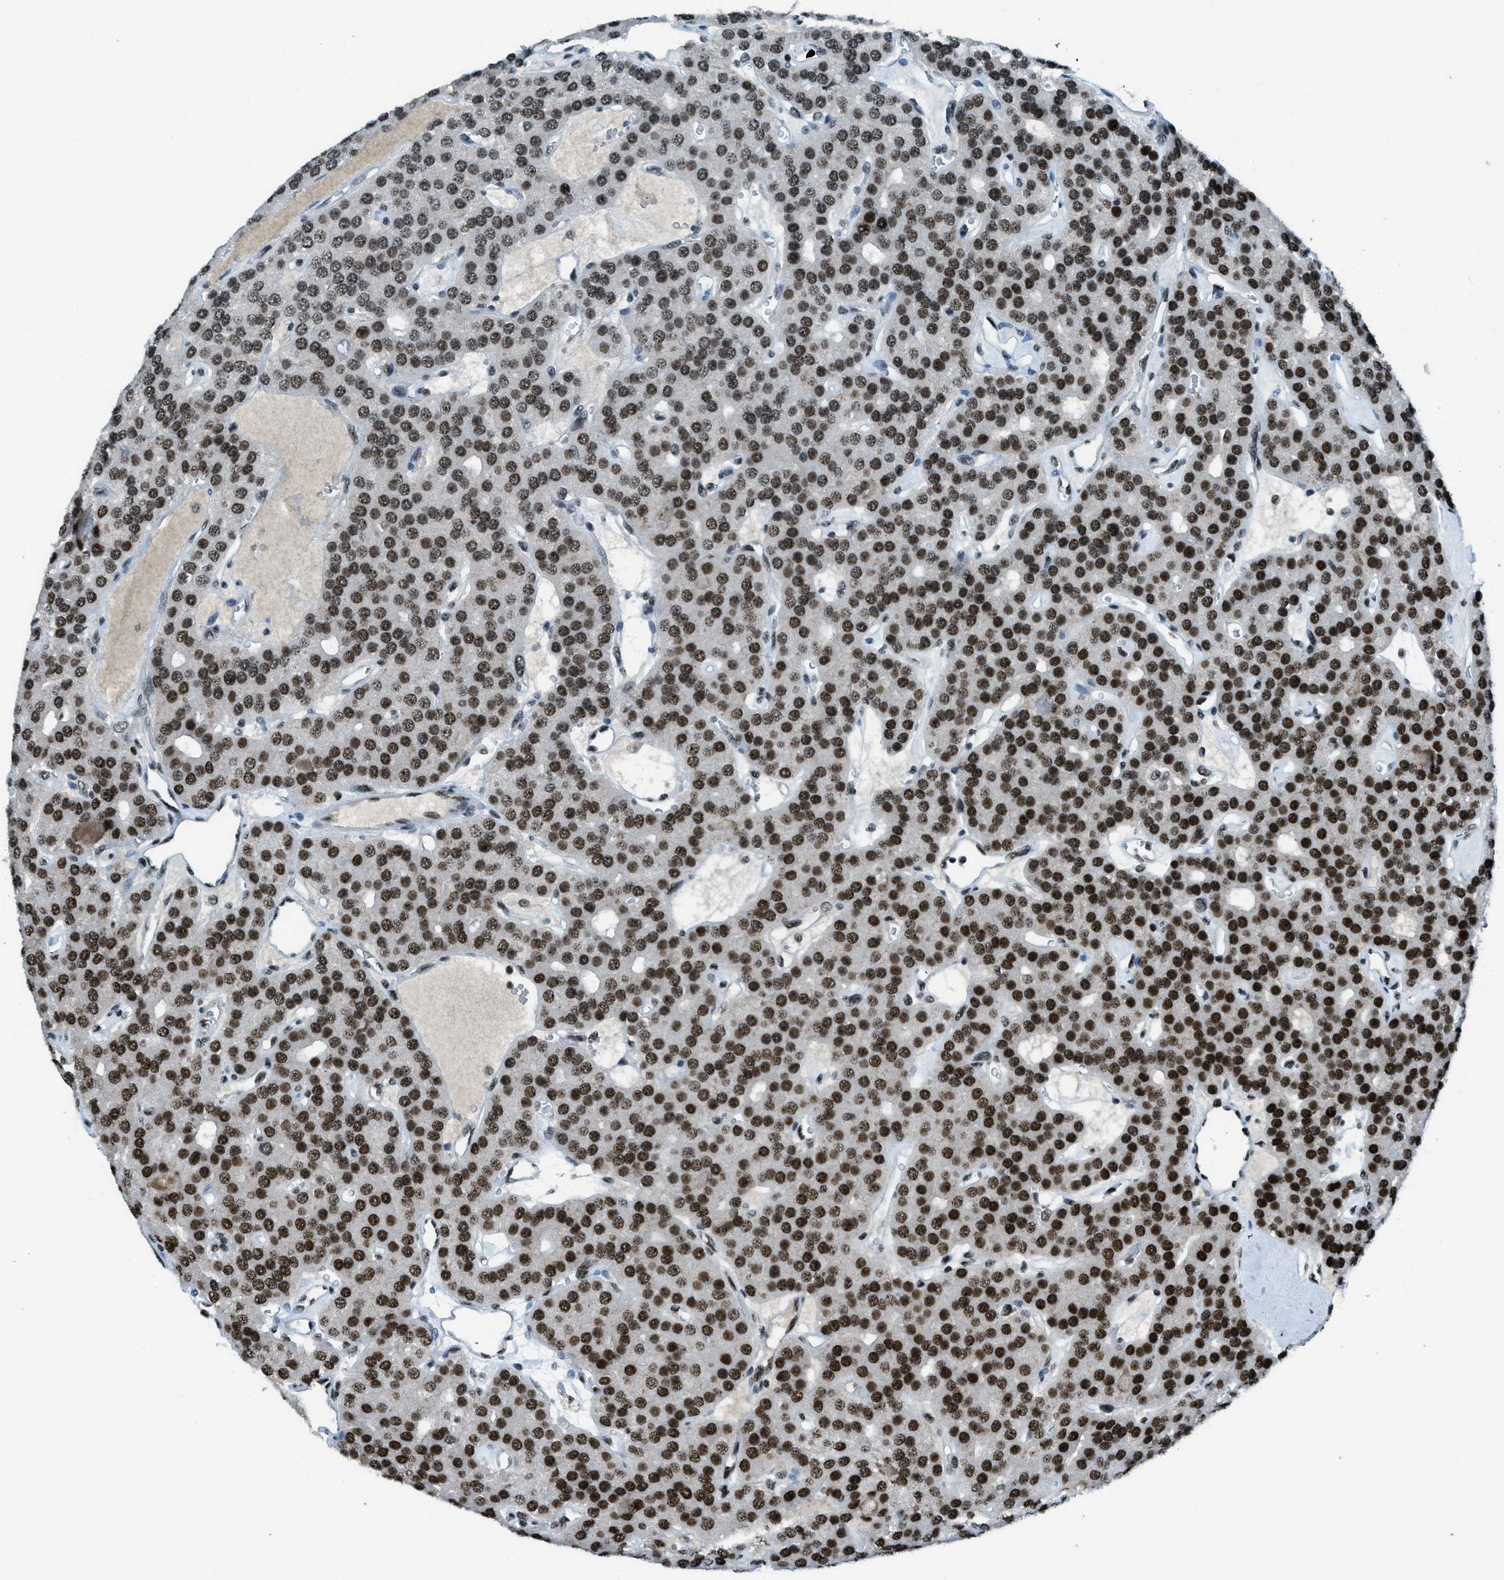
{"staining": {"intensity": "strong", "quantity": ">75%", "location": "nuclear"}, "tissue": "parathyroid gland", "cell_type": "Glandular cells", "image_type": "normal", "snomed": [{"axis": "morphology", "description": "Normal tissue, NOS"}, {"axis": "morphology", "description": "Adenoma, NOS"}, {"axis": "topography", "description": "Parathyroid gland"}], "caption": "The photomicrograph displays staining of unremarkable parathyroid gland, revealing strong nuclear protein positivity (brown color) within glandular cells. (IHC, brightfield microscopy, high magnification).", "gene": "RAD51B", "patient": {"sex": "female", "age": 86}}